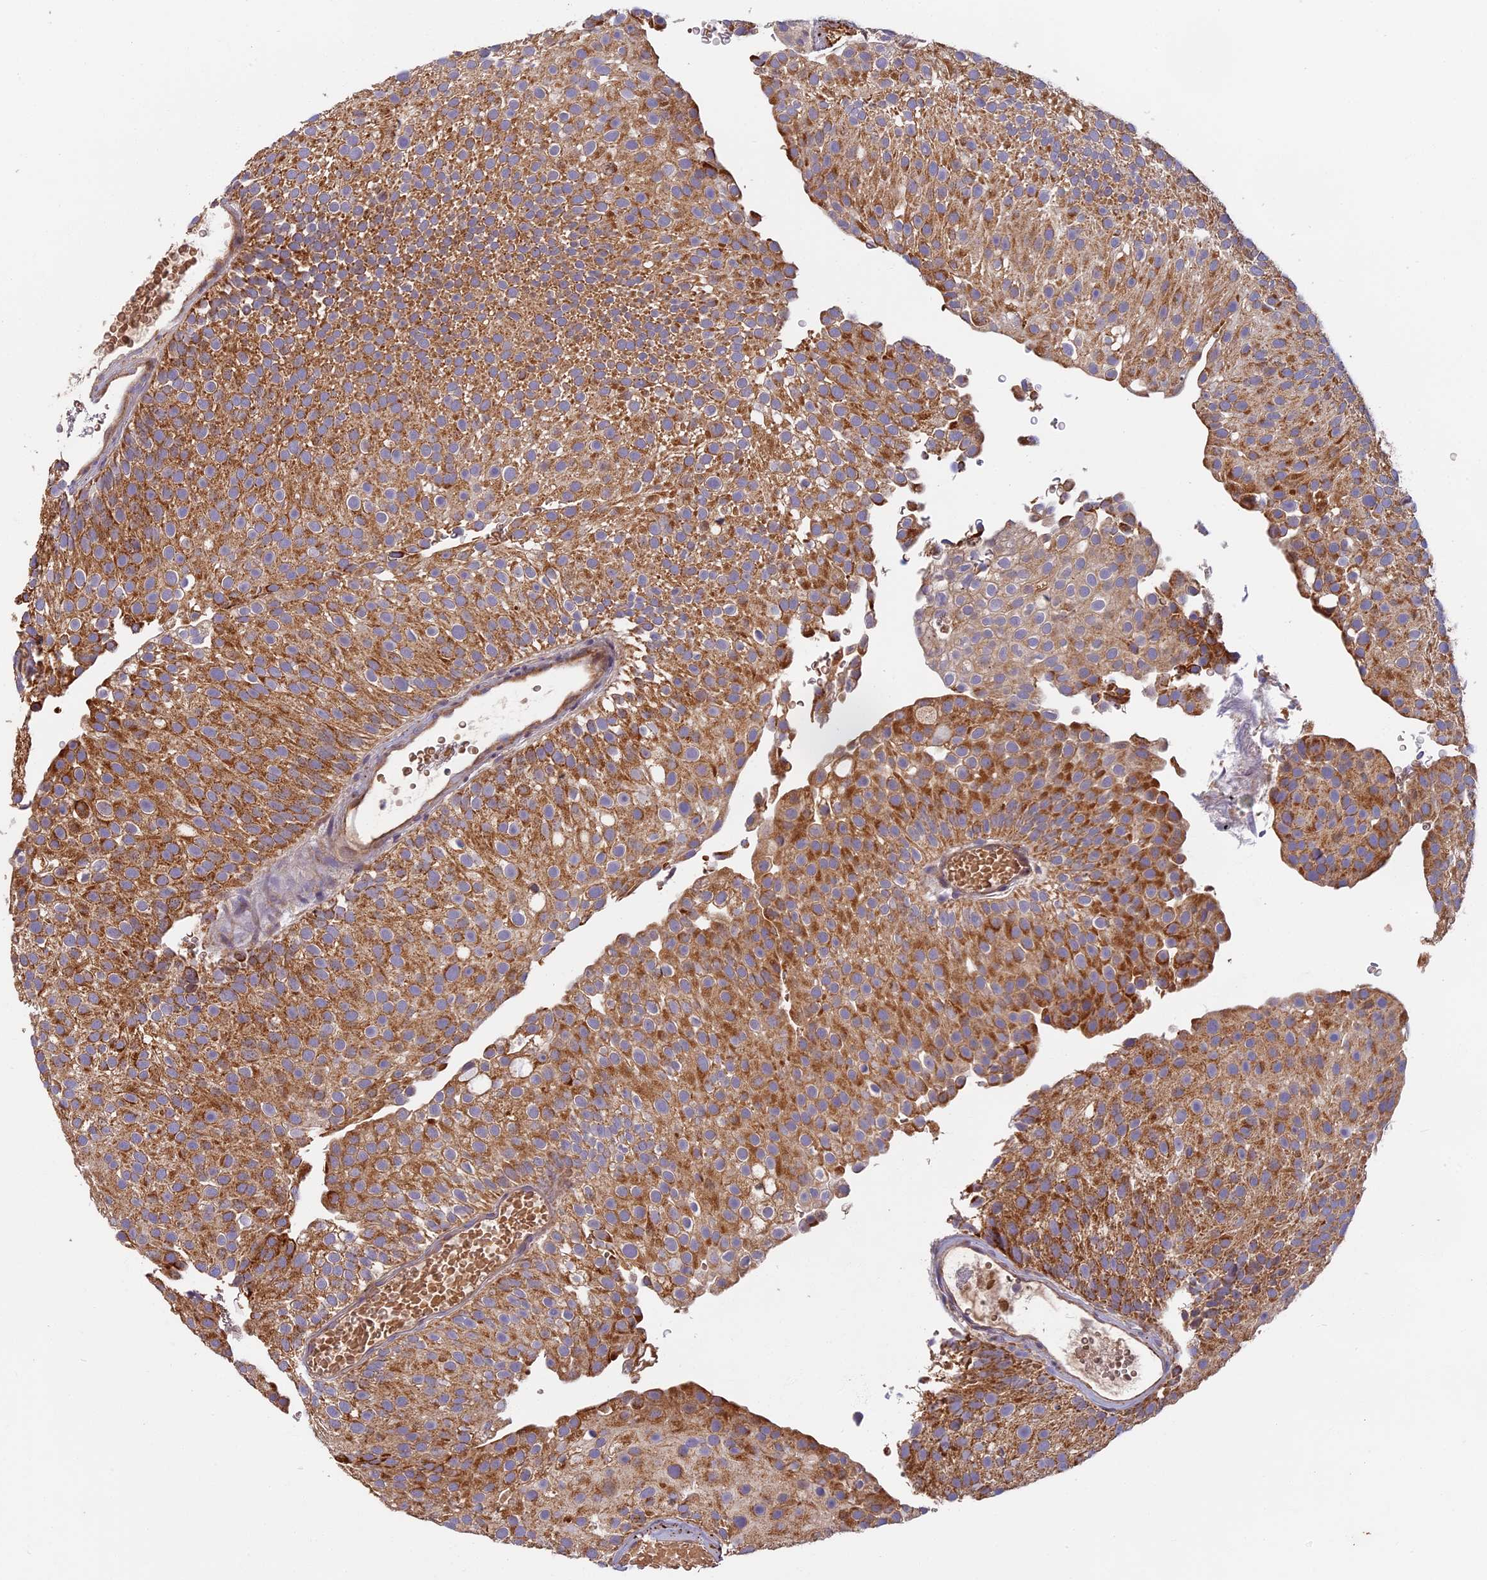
{"staining": {"intensity": "strong", "quantity": ">75%", "location": "cytoplasmic/membranous"}, "tissue": "urothelial cancer", "cell_type": "Tumor cells", "image_type": "cancer", "snomed": [{"axis": "morphology", "description": "Urothelial carcinoma, Low grade"}, {"axis": "topography", "description": "Urinary bladder"}], "caption": "This is an image of immunohistochemistry (IHC) staining of urothelial cancer, which shows strong staining in the cytoplasmic/membranous of tumor cells.", "gene": "EDAR", "patient": {"sex": "male", "age": 78}}